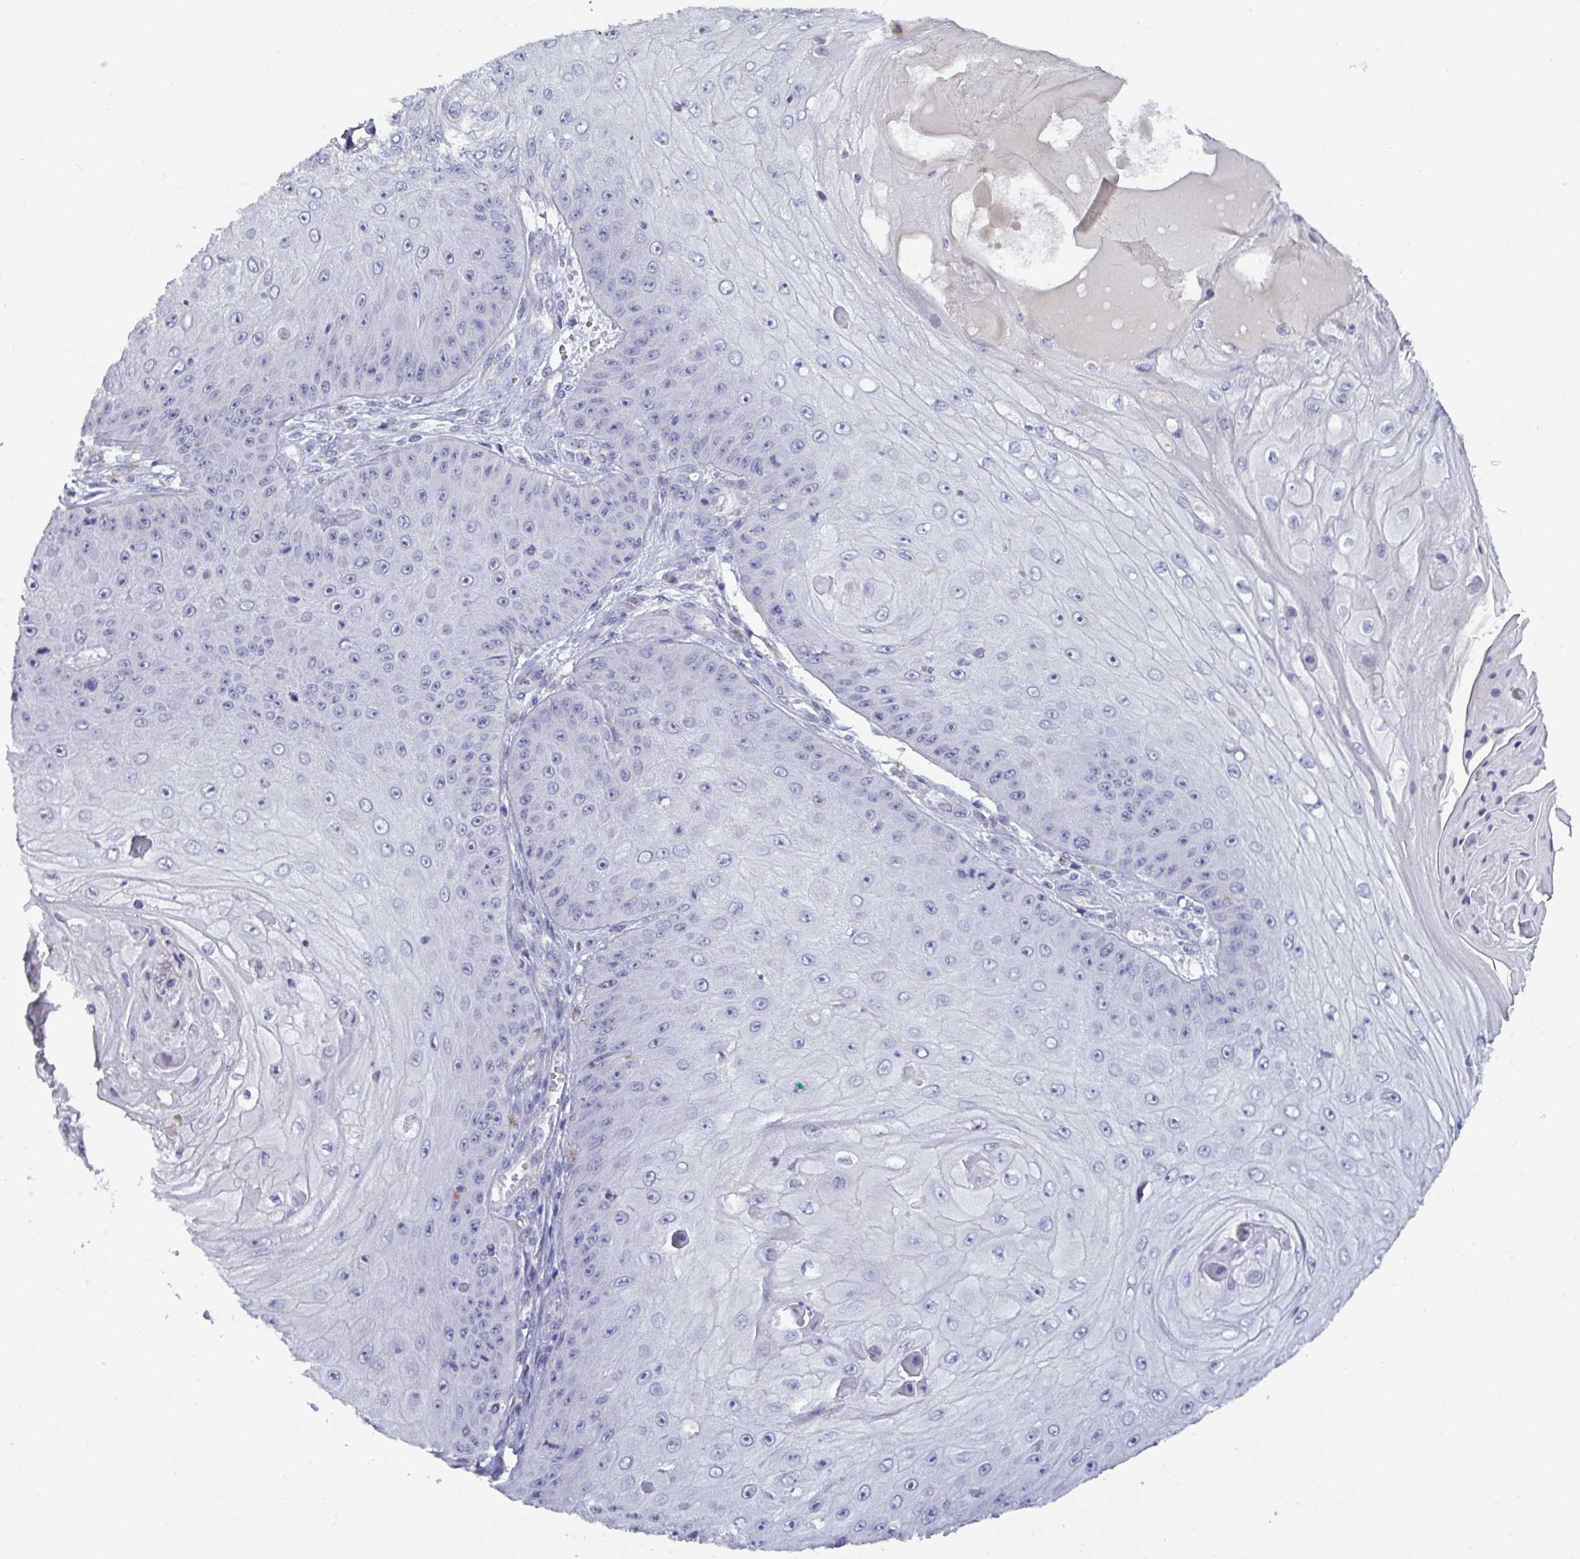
{"staining": {"intensity": "negative", "quantity": "none", "location": "none"}, "tissue": "skin cancer", "cell_type": "Tumor cells", "image_type": "cancer", "snomed": [{"axis": "morphology", "description": "Squamous cell carcinoma, NOS"}, {"axis": "topography", "description": "Skin"}], "caption": "The micrograph exhibits no staining of tumor cells in skin cancer (squamous cell carcinoma).", "gene": "GALNT13", "patient": {"sex": "male", "age": 70}}